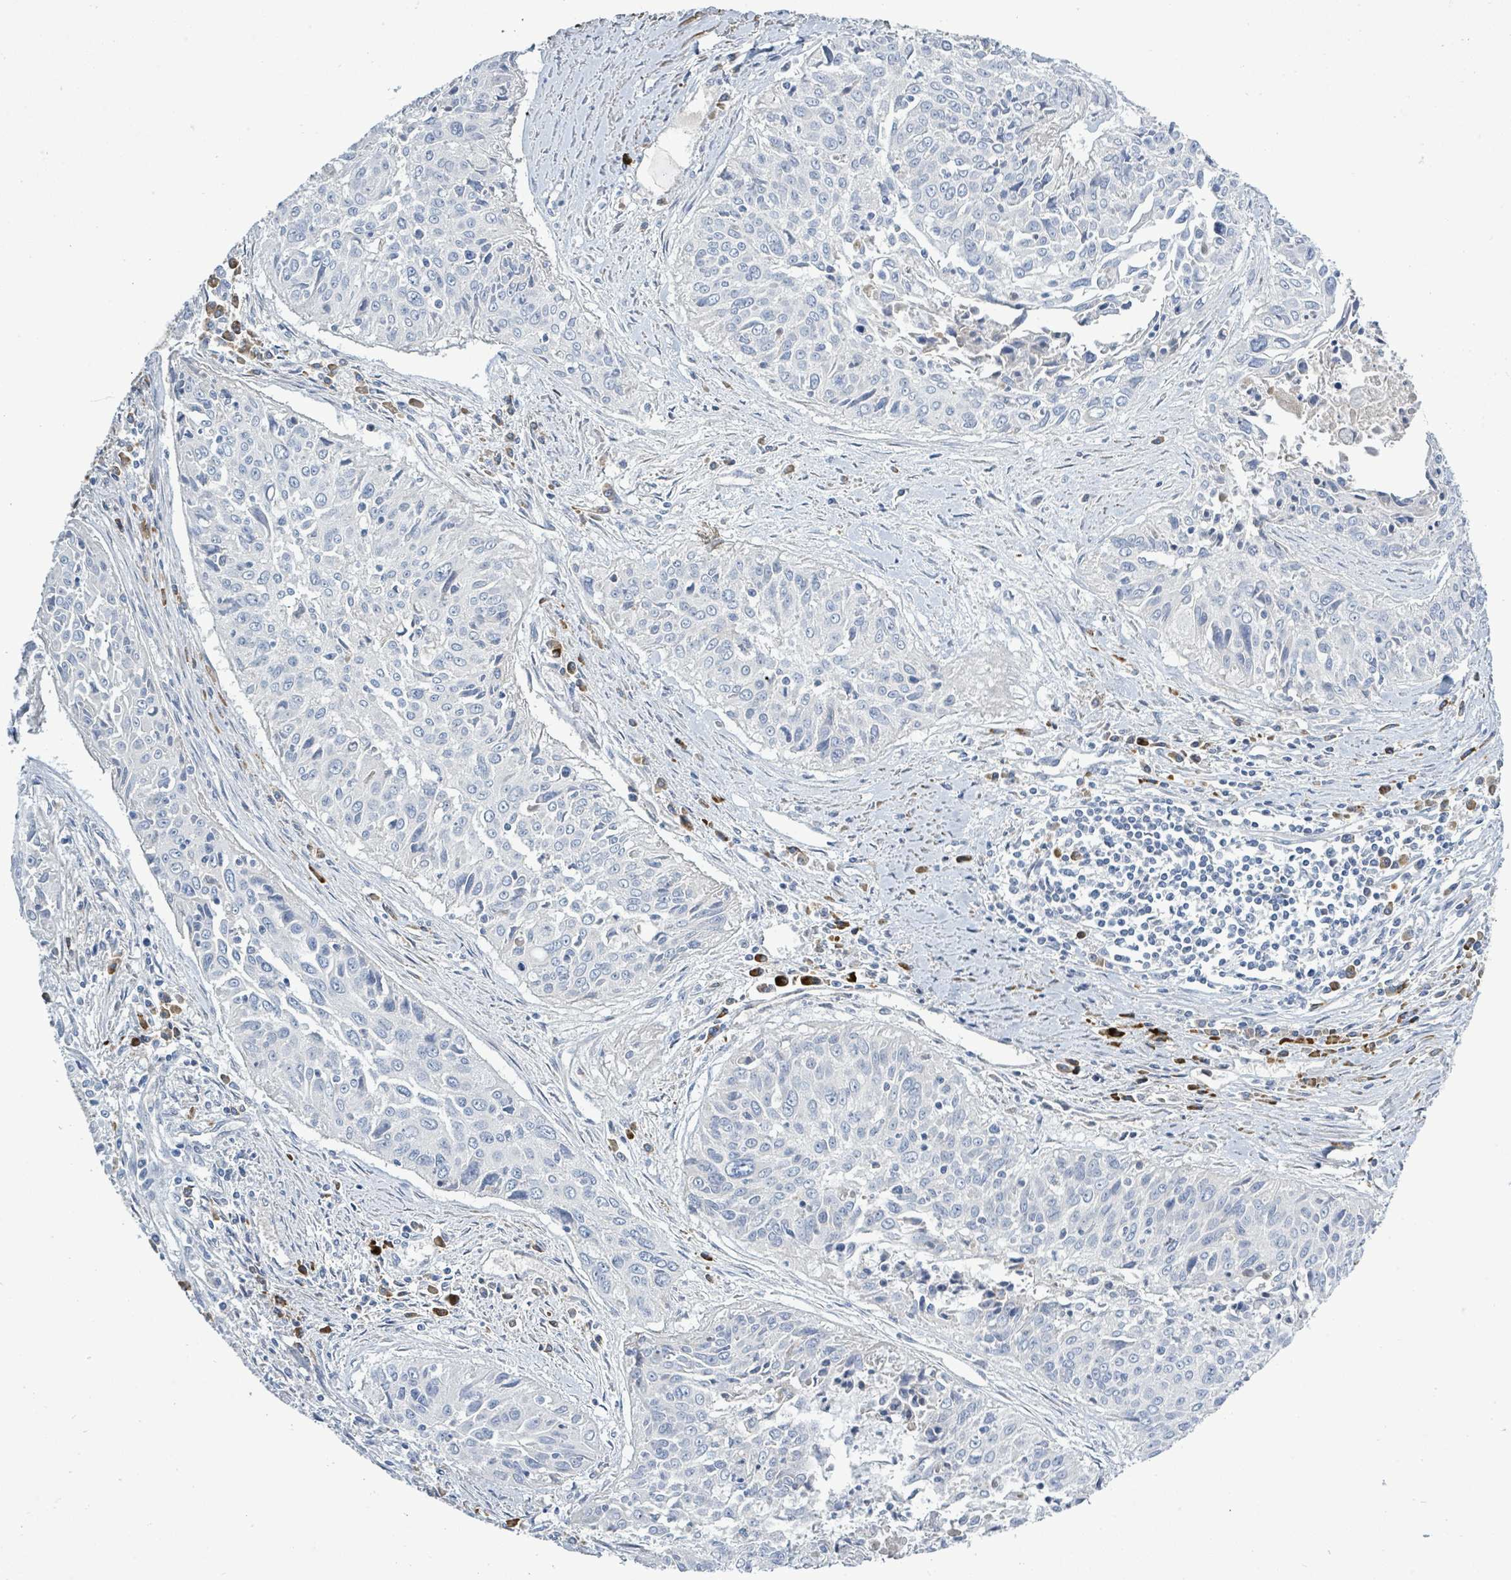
{"staining": {"intensity": "negative", "quantity": "none", "location": "none"}, "tissue": "cervical cancer", "cell_type": "Tumor cells", "image_type": "cancer", "snomed": [{"axis": "morphology", "description": "Squamous cell carcinoma, NOS"}, {"axis": "topography", "description": "Cervix"}], "caption": "Immunohistochemistry (IHC) of human cervical cancer reveals no staining in tumor cells.", "gene": "SIRPB1", "patient": {"sex": "female", "age": 55}}